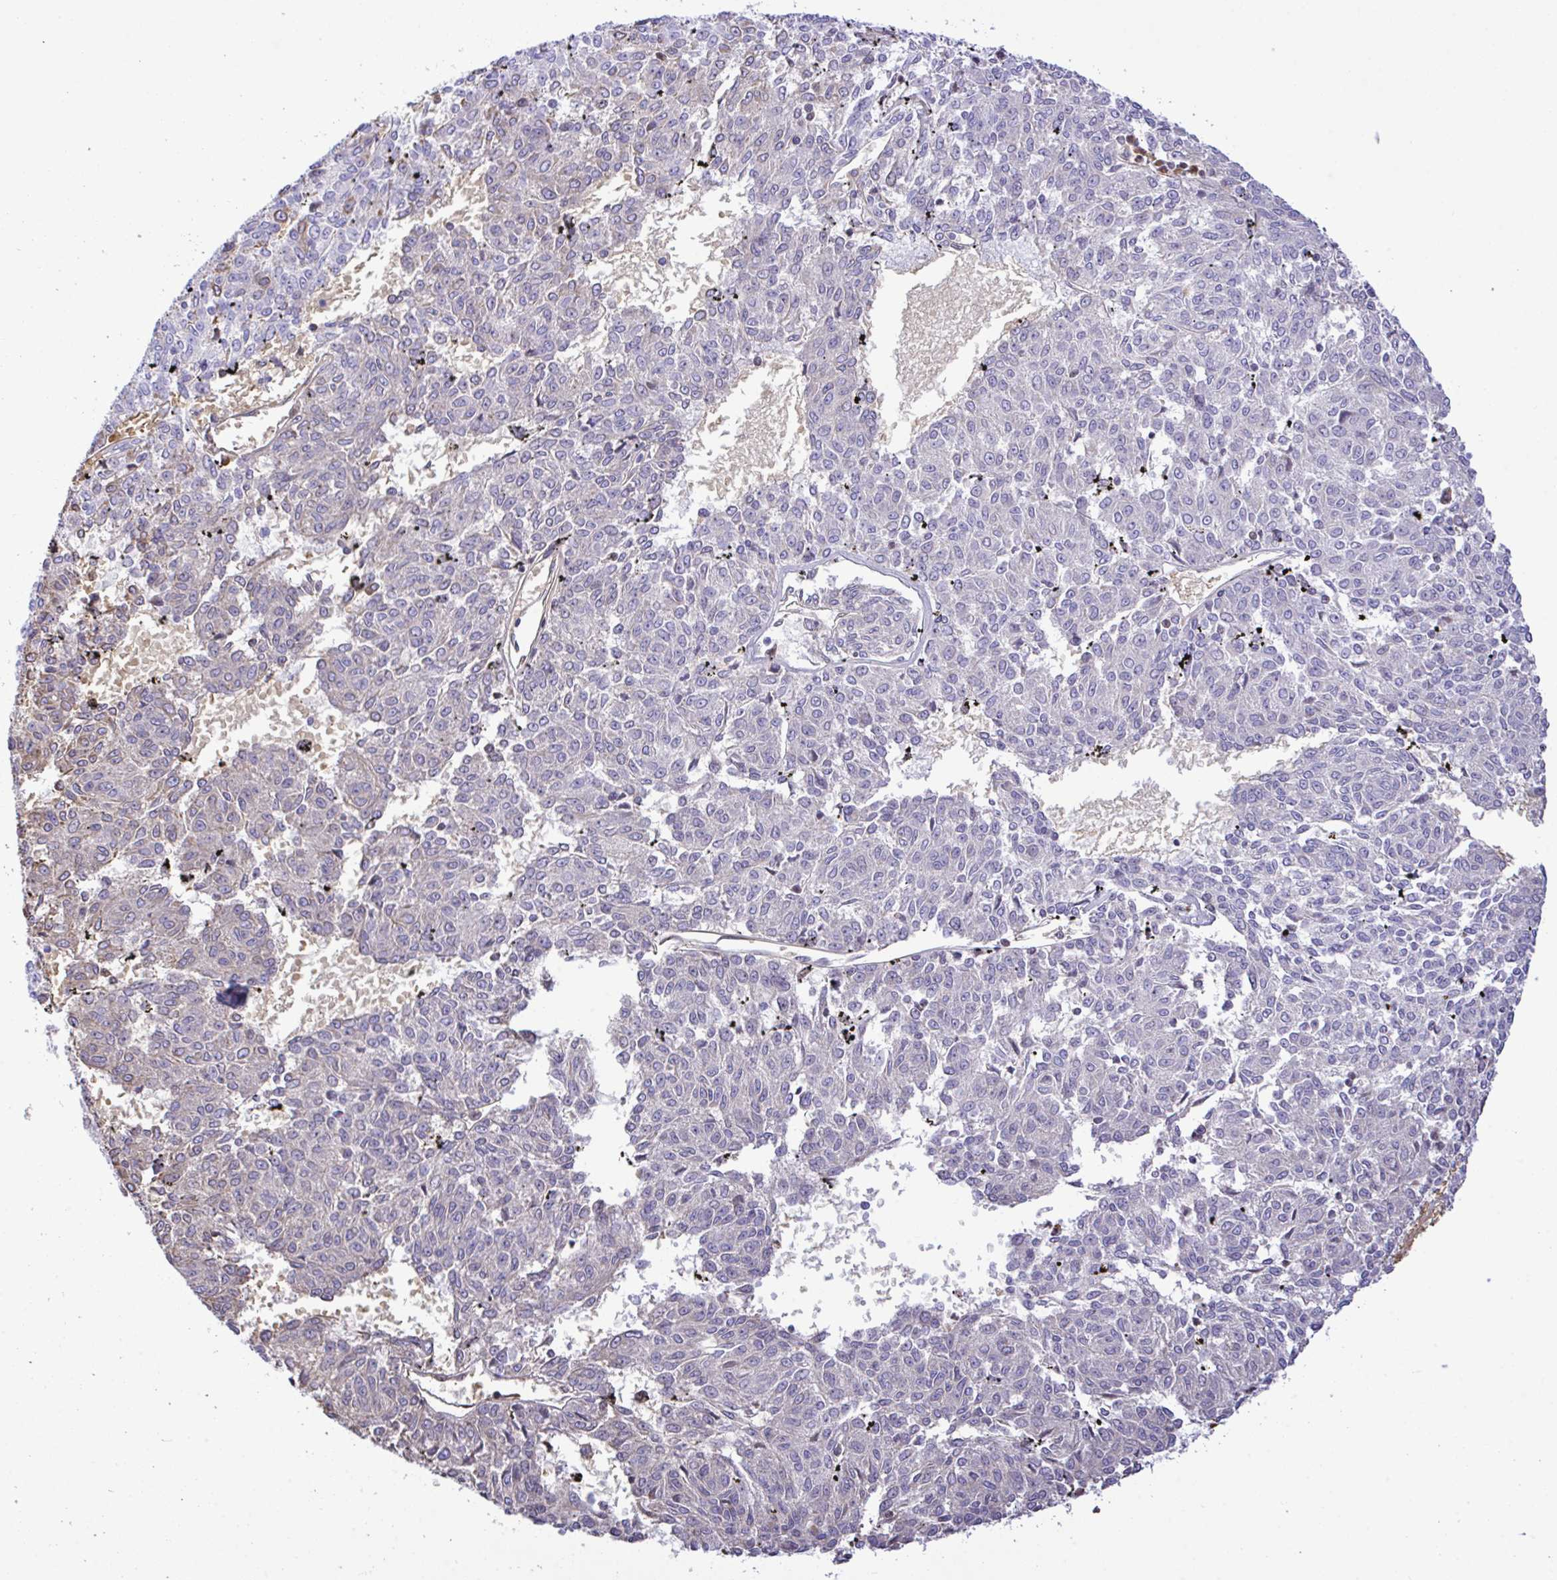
{"staining": {"intensity": "negative", "quantity": "none", "location": "none"}, "tissue": "melanoma", "cell_type": "Tumor cells", "image_type": "cancer", "snomed": [{"axis": "morphology", "description": "Malignant melanoma, NOS"}, {"axis": "topography", "description": "Skin"}], "caption": "The IHC image has no significant expression in tumor cells of malignant melanoma tissue. (Brightfield microscopy of DAB (3,3'-diaminobenzidine) IHC at high magnification).", "gene": "ZNF221", "patient": {"sex": "female", "age": 72}}